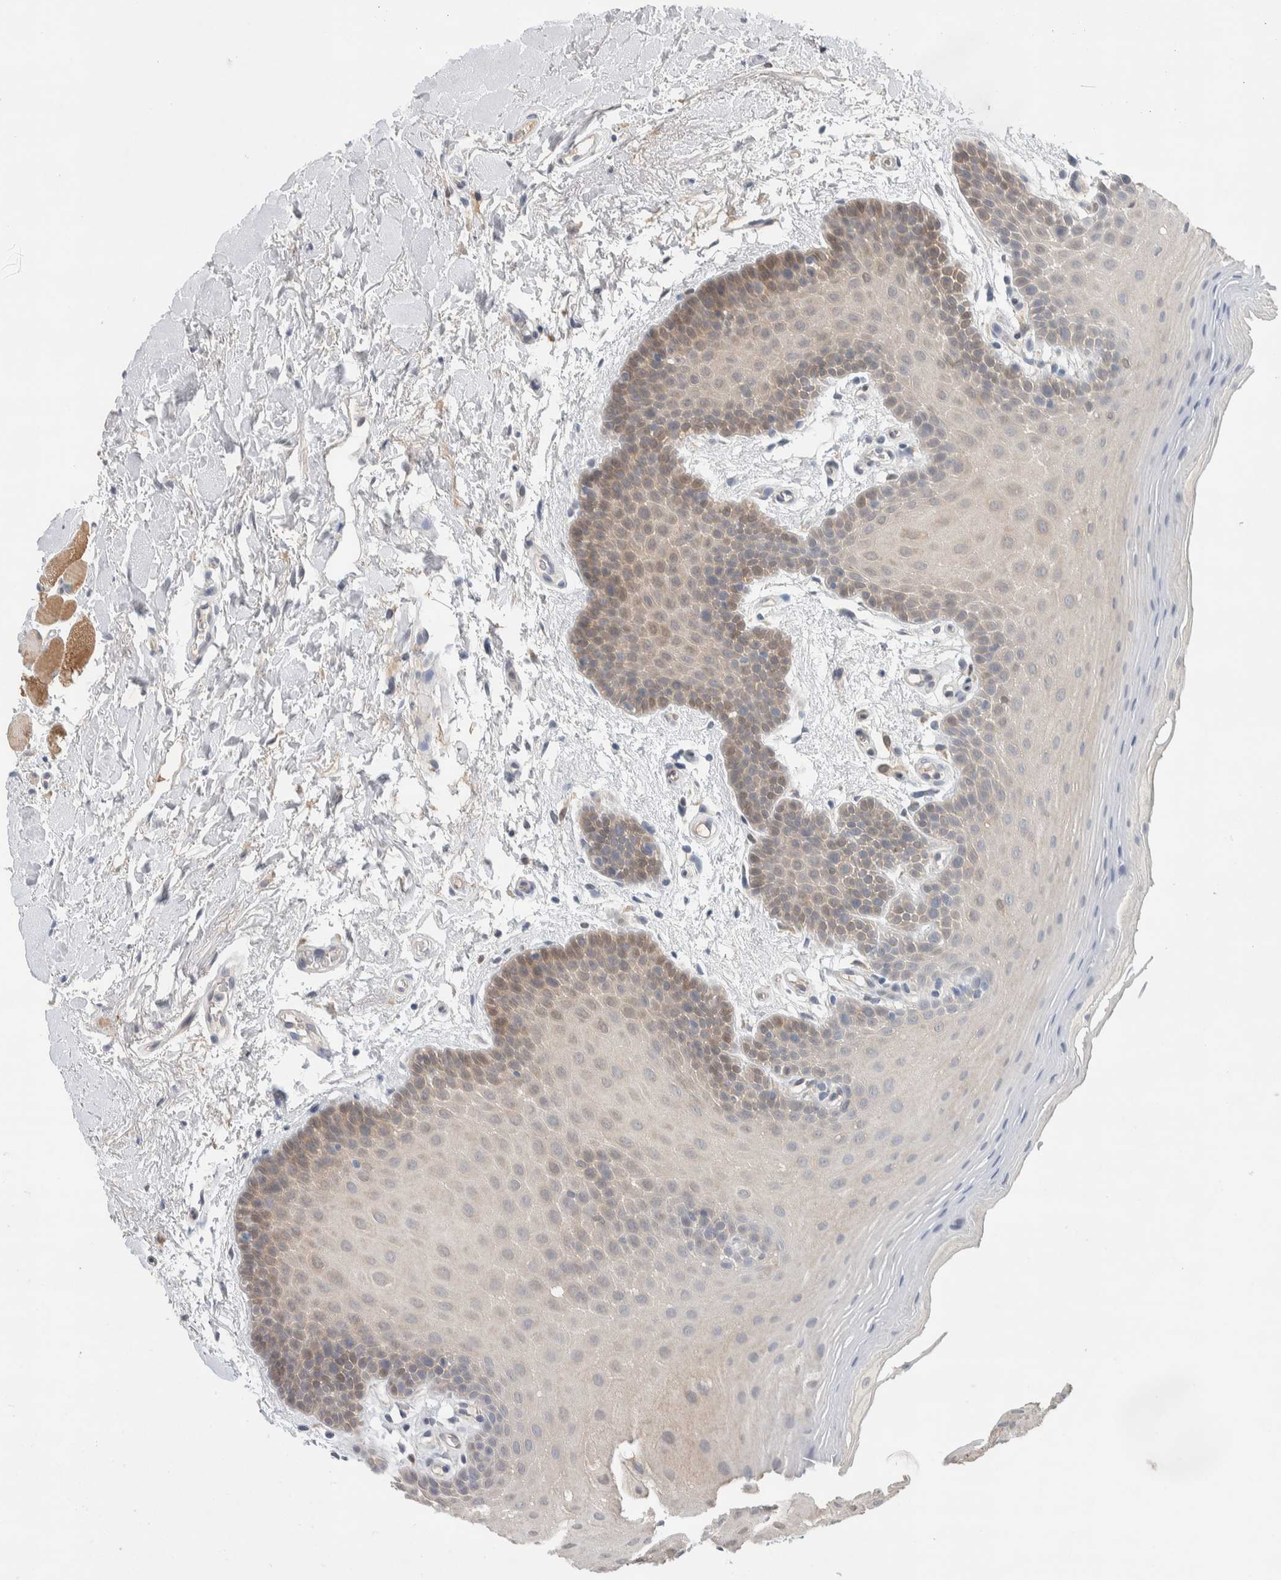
{"staining": {"intensity": "moderate", "quantity": "<25%", "location": "cytoplasmic/membranous"}, "tissue": "oral mucosa", "cell_type": "Squamous epithelial cells", "image_type": "normal", "snomed": [{"axis": "morphology", "description": "Normal tissue, NOS"}, {"axis": "topography", "description": "Oral tissue"}], "caption": "Protein expression by immunohistochemistry (IHC) shows moderate cytoplasmic/membranous expression in about <25% of squamous epithelial cells in normal oral mucosa. (DAB = brown stain, brightfield microscopy at high magnification).", "gene": "DEPTOR", "patient": {"sex": "male", "age": 62}}